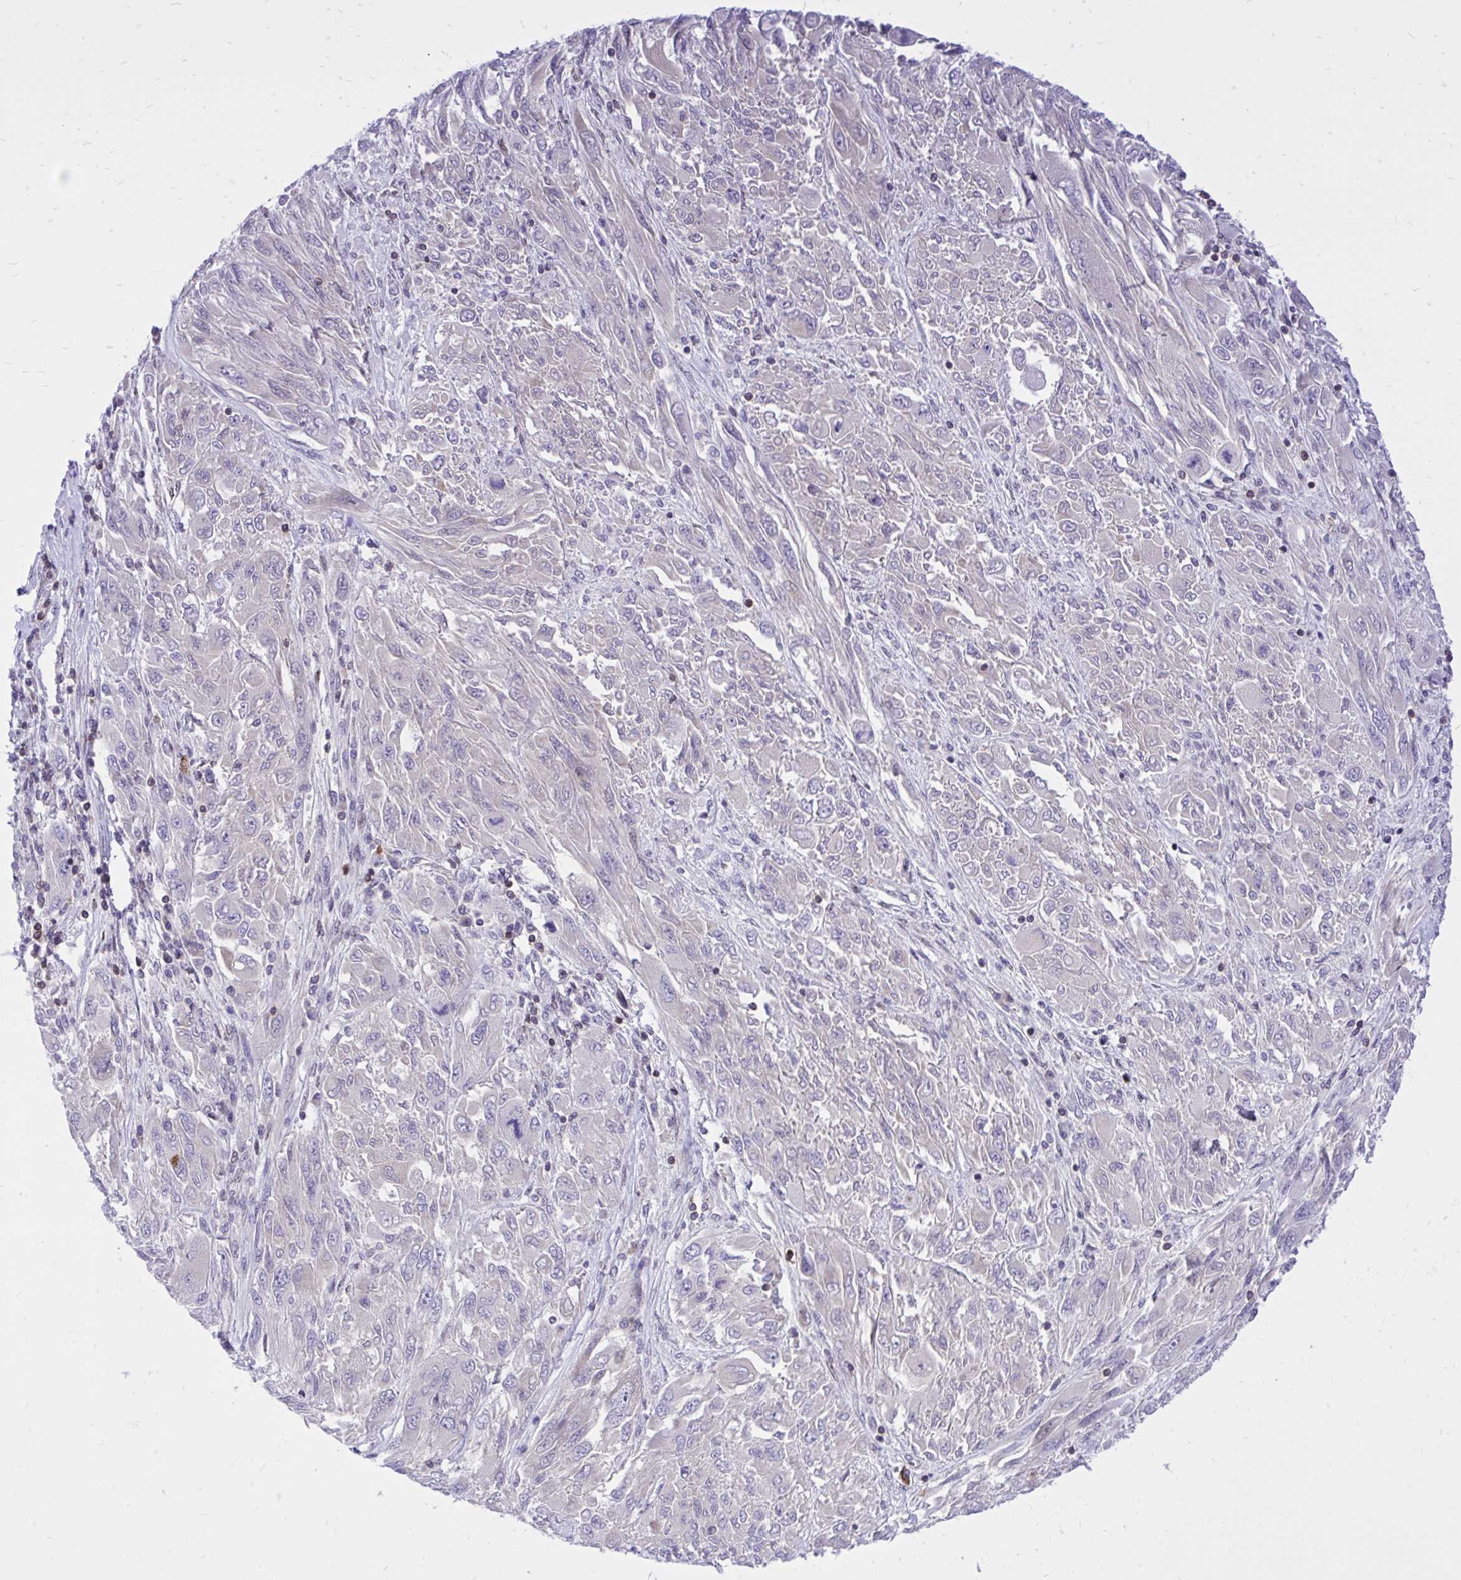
{"staining": {"intensity": "negative", "quantity": "none", "location": "none"}, "tissue": "melanoma", "cell_type": "Tumor cells", "image_type": "cancer", "snomed": [{"axis": "morphology", "description": "Malignant melanoma, NOS"}, {"axis": "topography", "description": "Skin"}], "caption": "Malignant melanoma stained for a protein using IHC exhibits no staining tumor cells.", "gene": "CXCL8", "patient": {"sex": "female", "age": 91}}